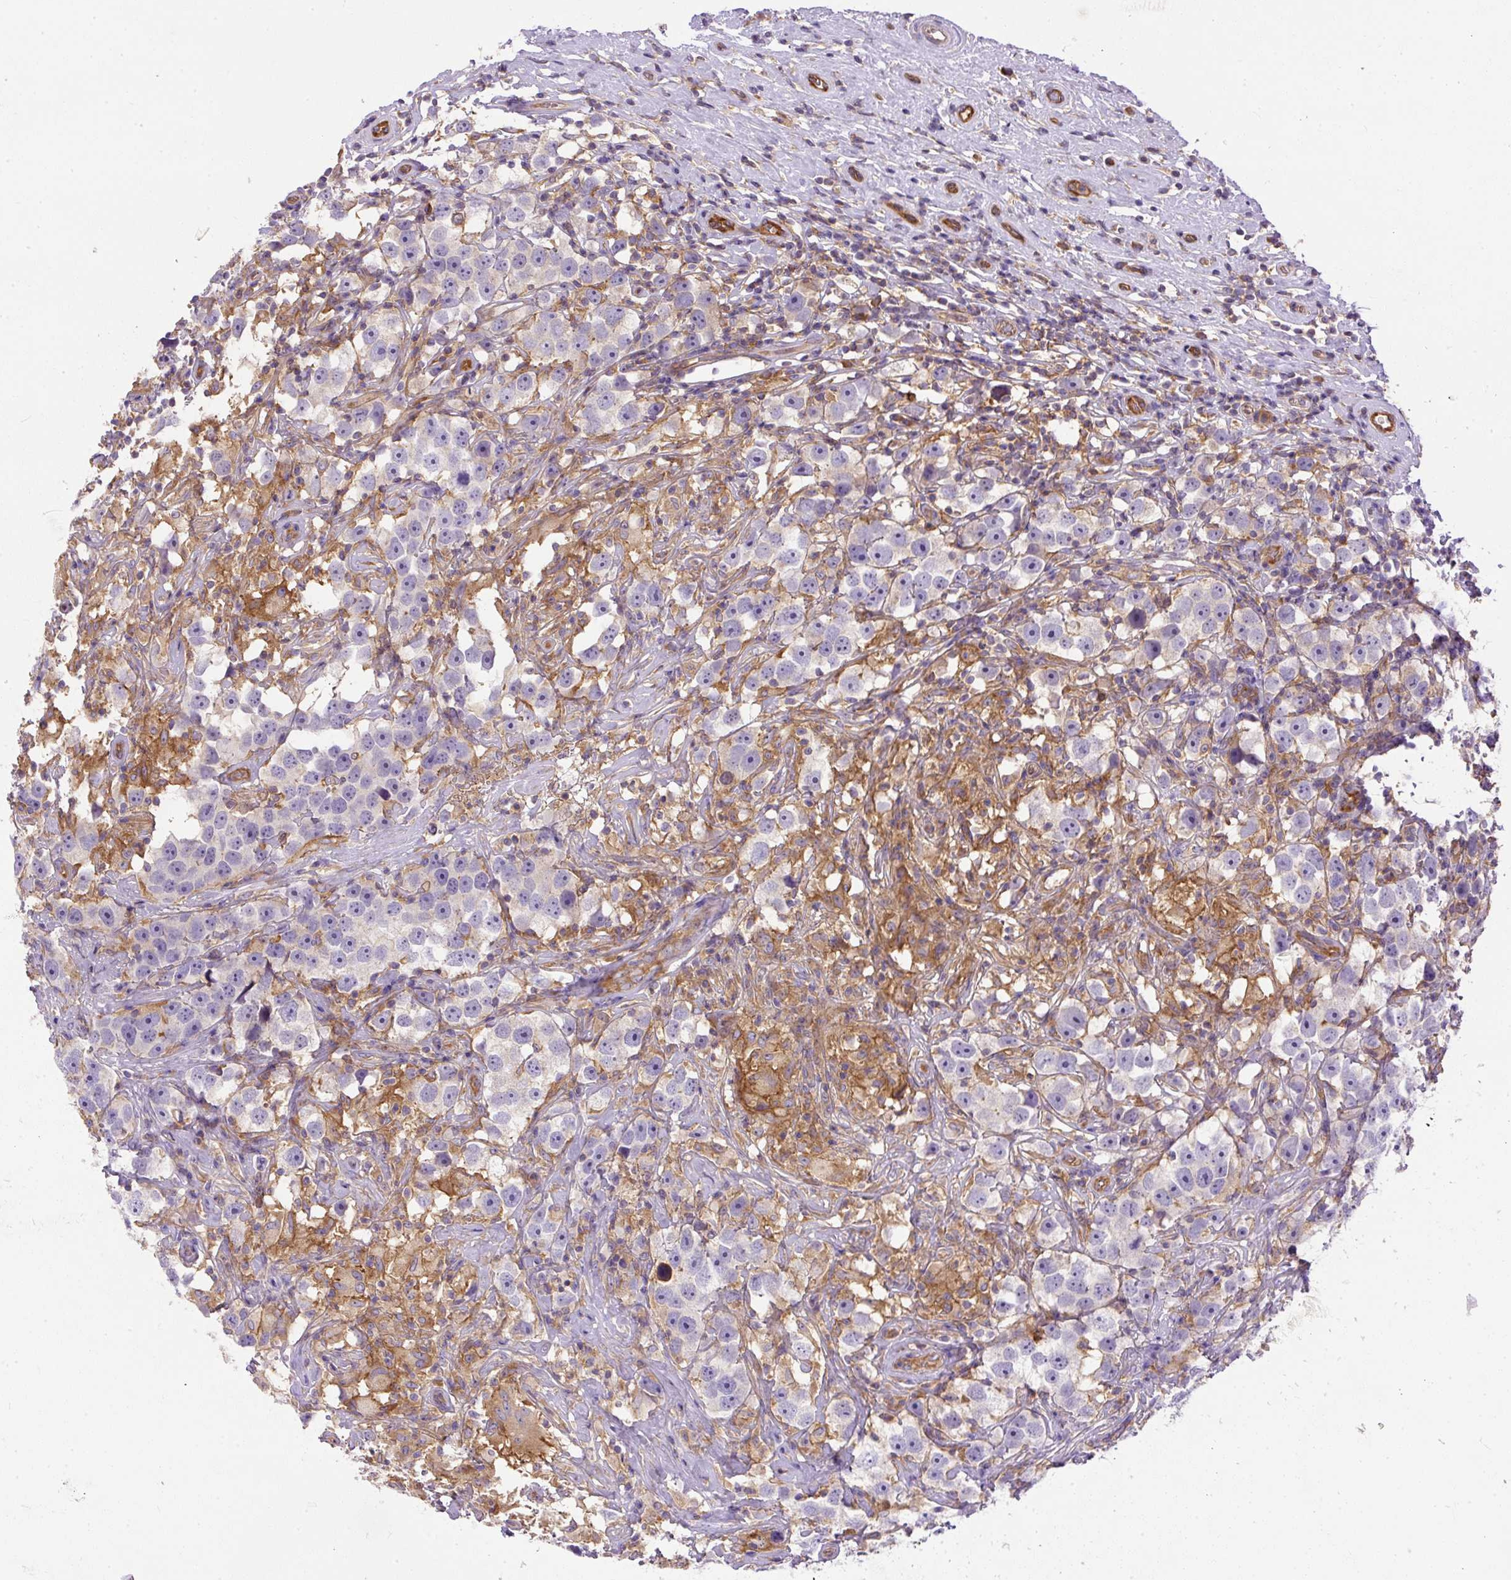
{"staining": {"intensity": "negative", "quantity": "none", "location": "none"}, "tissue": "testis cancer", "cell_type": "Tumor cells", "image_type": "cancer", "snomed": [{"axis": "morphology", "description": "Seminoma, NOS"}, {"axis": "topography", "description": "Testis"}], "caption": "Human seminoma (testis) stained for a protein using immunohistochemistry (IHC) demonstrates no positivity in tumor cells.", "gene": "DAPK1", "patient": {"sex": "male", "age": 49}}